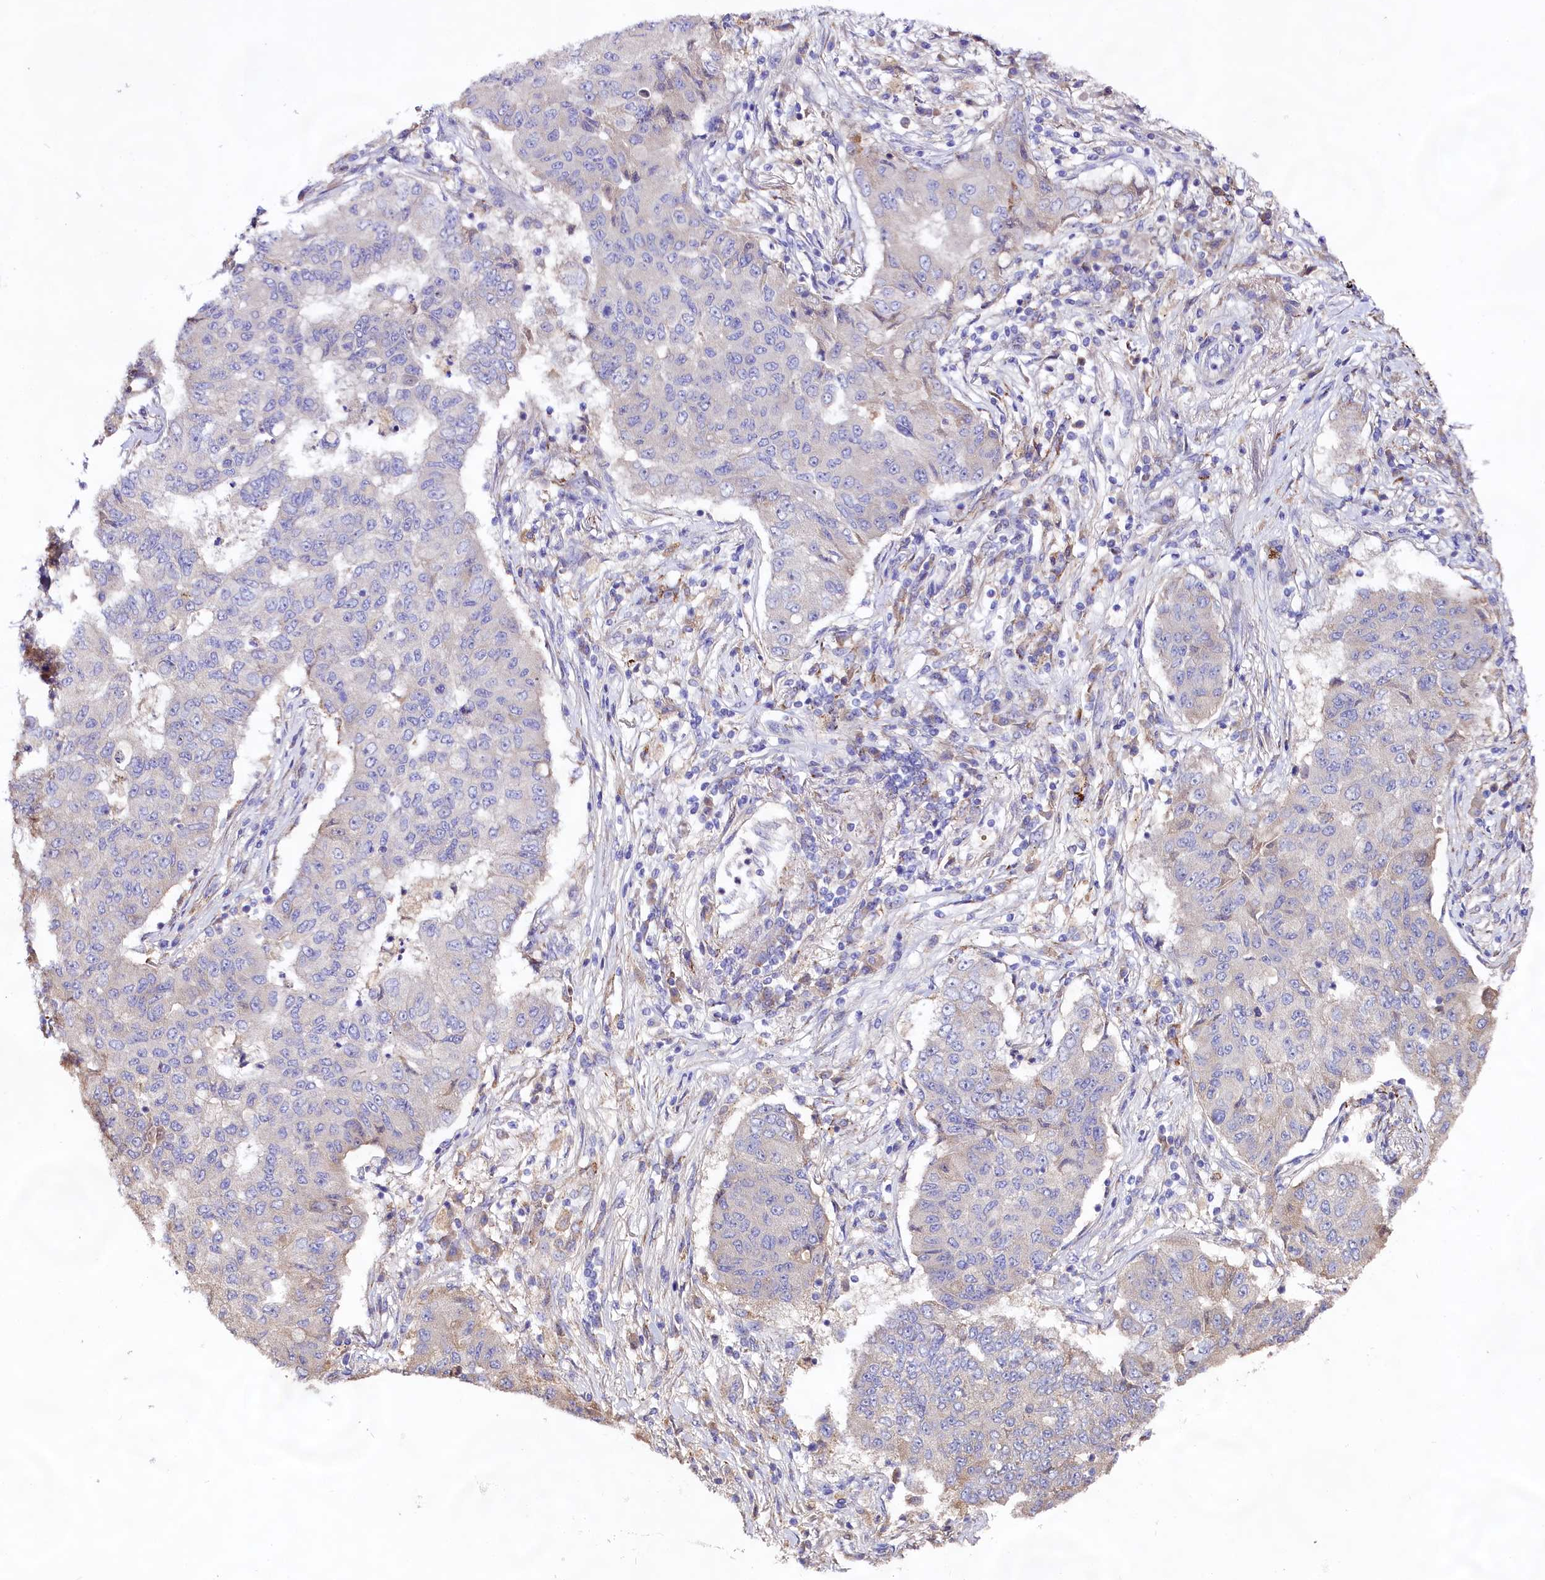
{"staining": {"intensity": "negative", "quantity": "none", "location": "none"}, "tissue": "lung cancer", "cell_type": "Tumor cells", "image_type": "cancer", "snomed": [{"axis": "morphology", "description": "Squamous cell carcinoma, NOS"}, {"axis": "topography", "description": "Lung"}], "caption": "An image of lung squamous cell carcinoma stained for a protein exhibits no brown staining in tumor cells.", "gene": "DMXL2", "patient": {"sex": "male", "age": 74}}